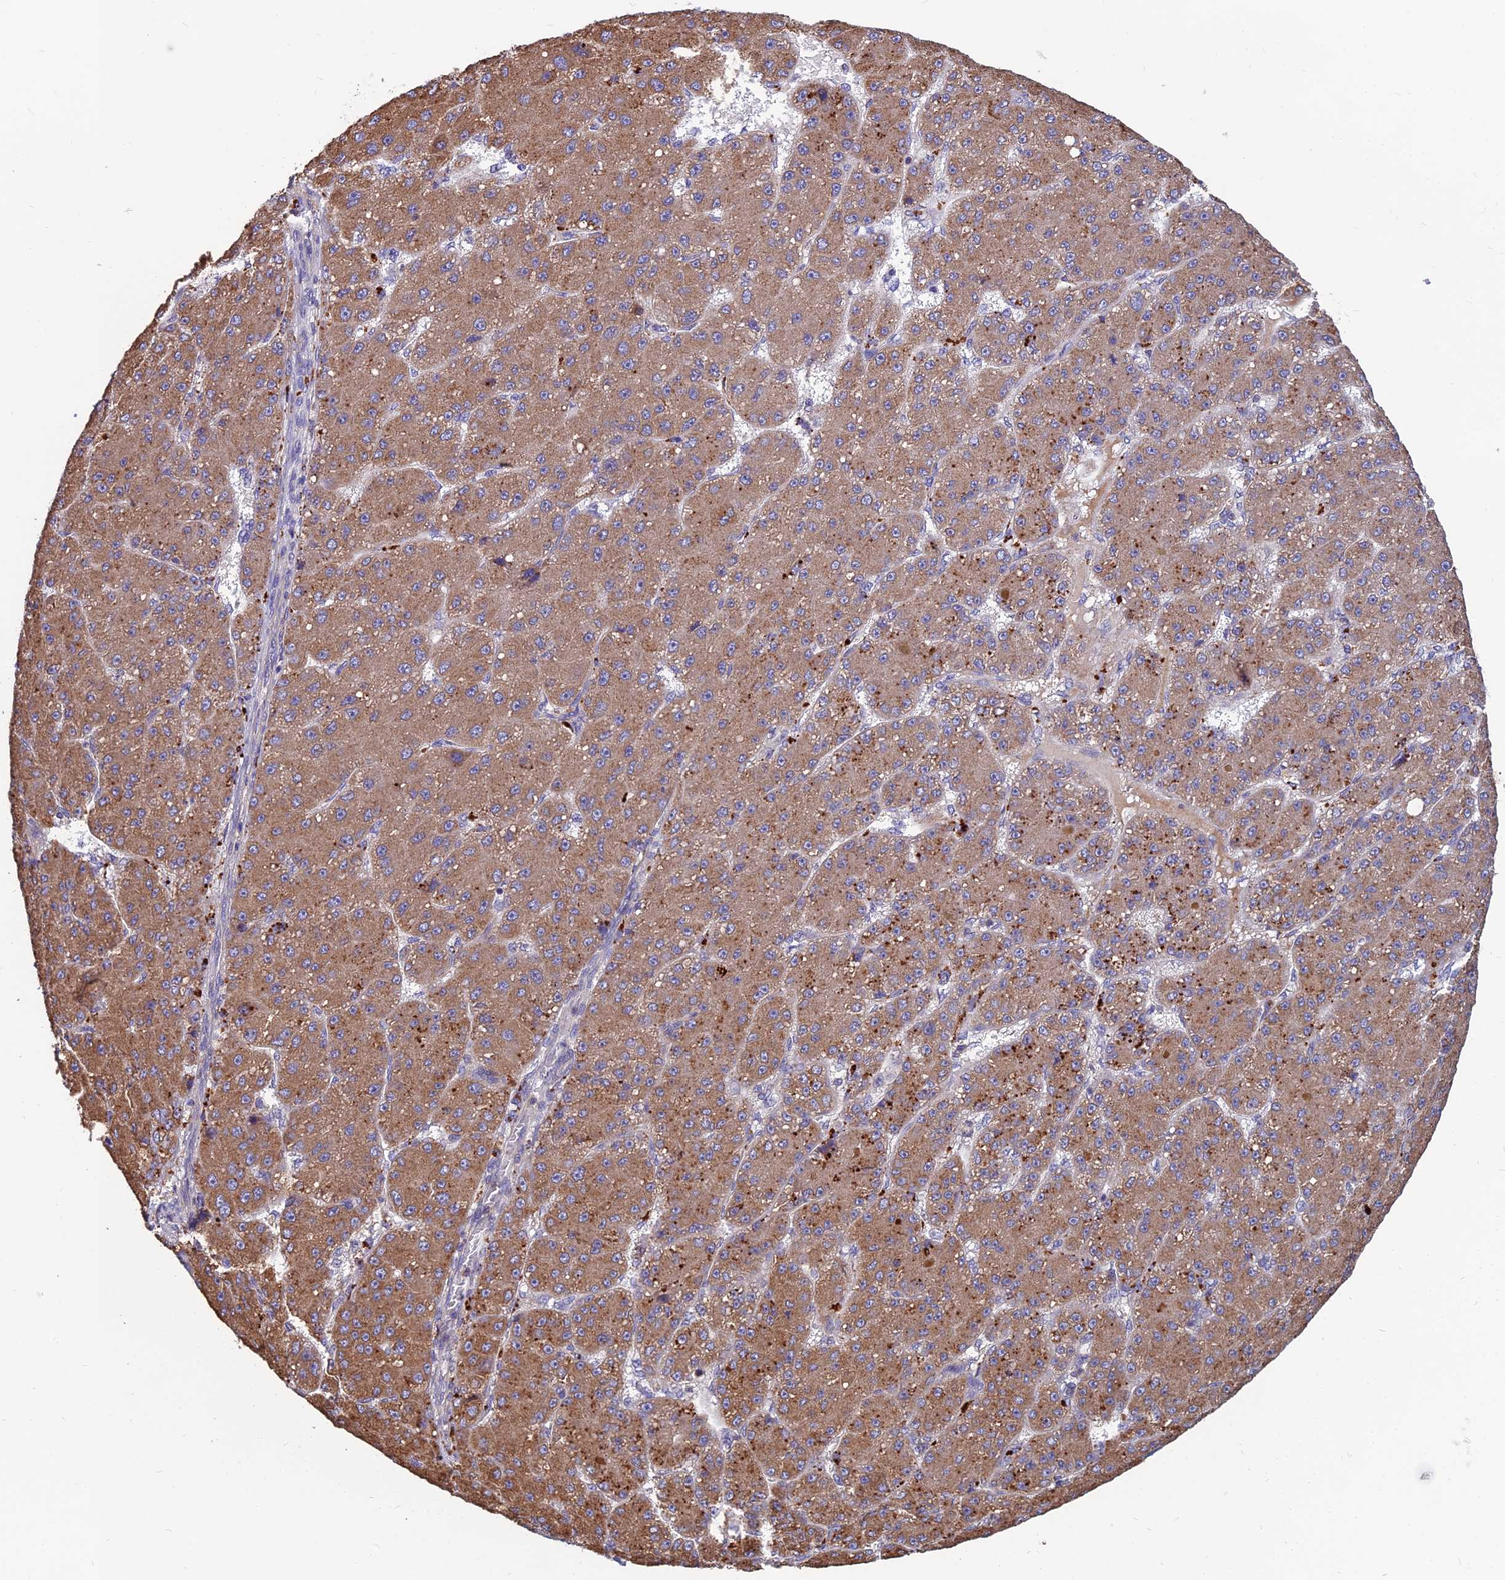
{"staining": {"intensity": "moderate", "quantity": ">75%", "location": "cytoplasmic/membranous"}, "tissue": "liver cancer", "cell_type": "Tumor cells", "image_type": "cancer", "snomed": [{"axis": "morphology", "description": "Carcinoma, Hepatocellular, NOS"}, {"axis": "topography", "description": "Liver"}], "caption": "Approximately >75% of tumor cells in human liver hepatocellular carcinoma show moderate cytoplasmic/membranous protein expression as visualized by brown immunohistochemical staining.", "gene": "UMAD1", "patient": {"sex": "male", "age": 67}}